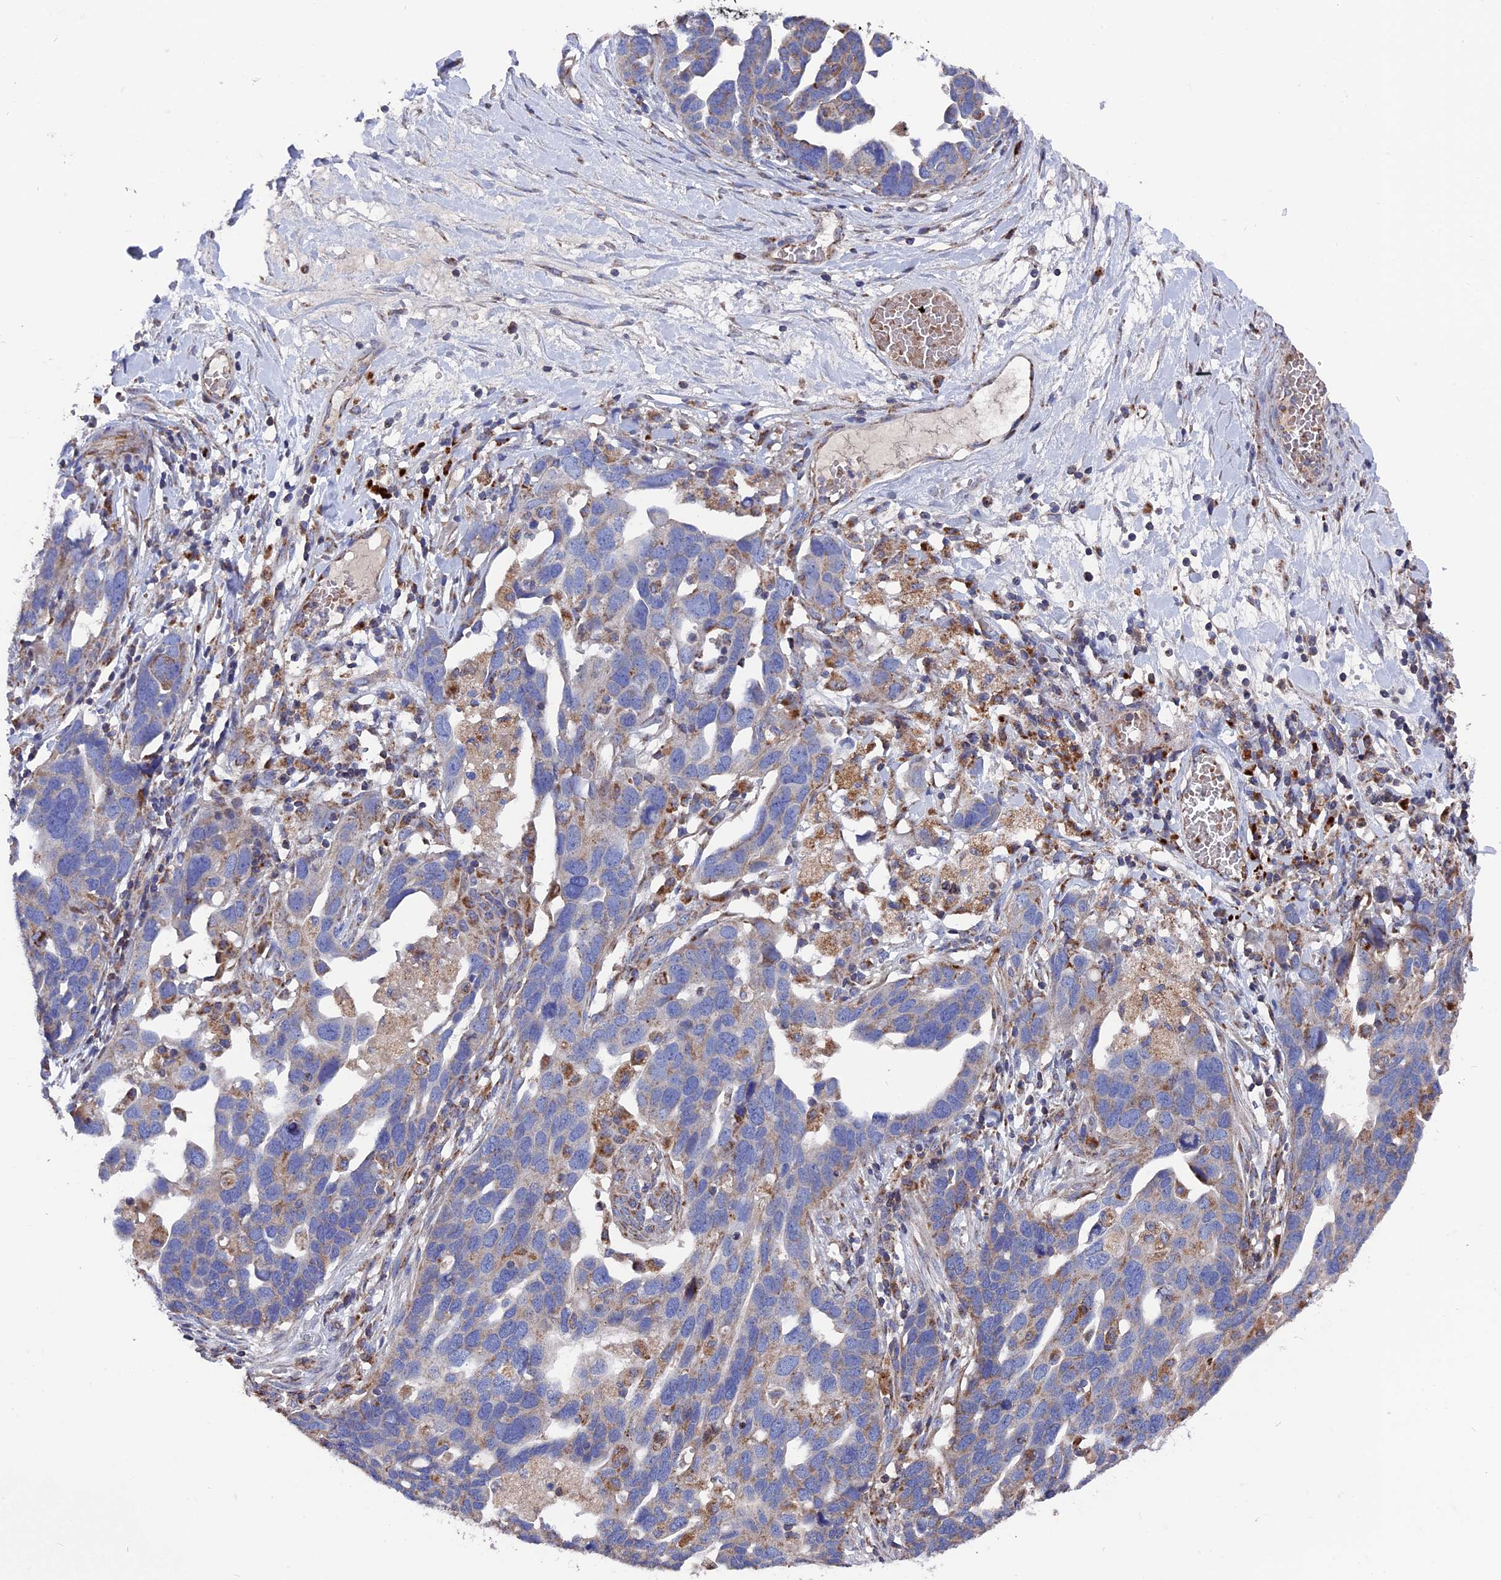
{"staining": {"intensity": "weak", "quantity": "<25%", "location": "cytoplasmic/membranous"}, "tissue": "ovarian cancer", "cell_type": "Tumor cells", "image_type": "cancer", "snomed": [{"axis": "morphology", "description": "Cystadenocarcinoma, serous, NOS"}, {"axis": "topography", "description": "Ovary"}], "caption": "Ovarian cancer stained for a protein using IHC demonstrates no staining tumor cells.", "gene": "TGFA", "patient": {"sex": "female", "age": 54}}